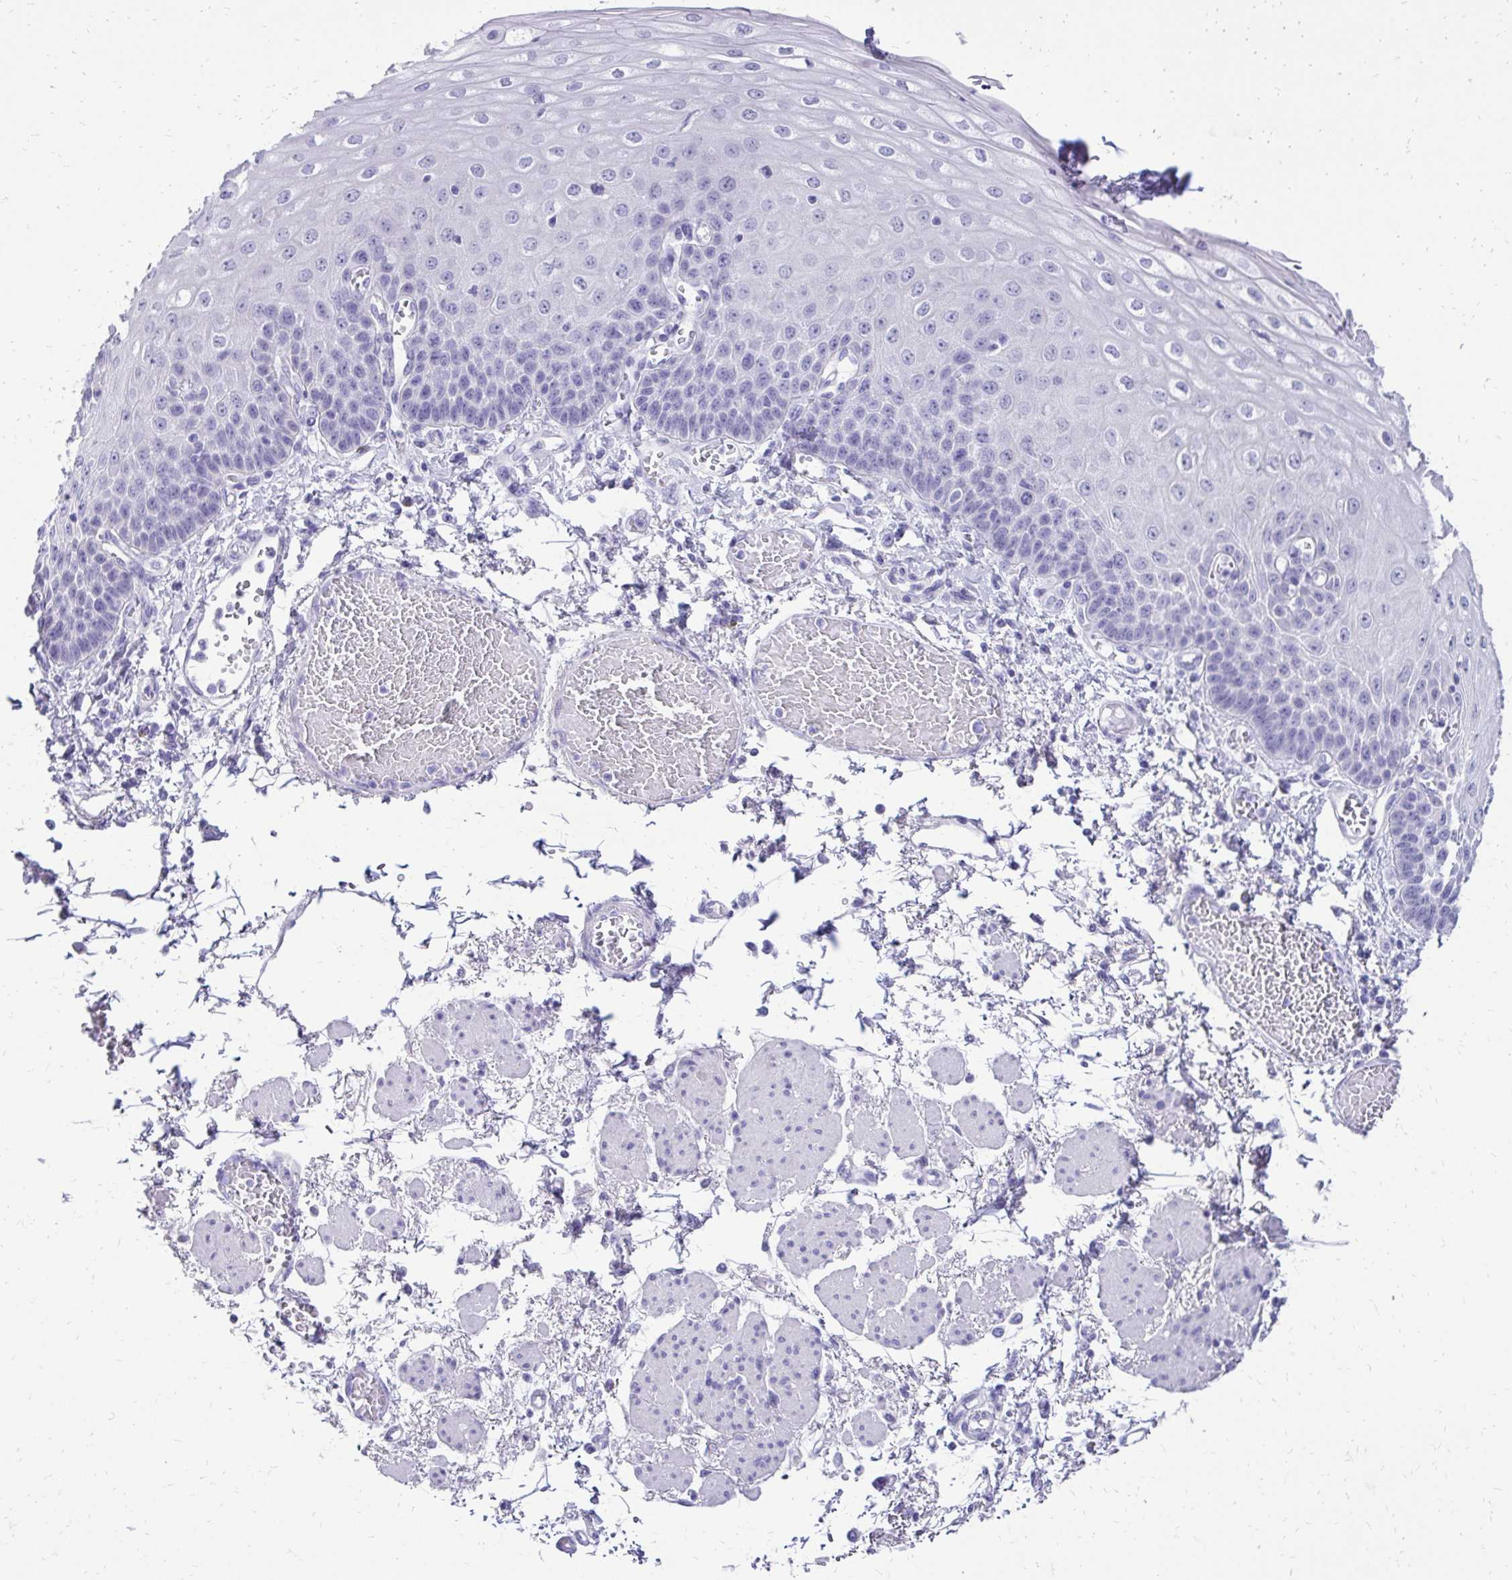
{"staining": {"intensity": "negative", "quantity": "none", "location": "none"}, "tissue": "esophagus", "cell_type": "Squamous epithelial cells", "image_type": "normal", "snomed": [{"axis": "morphology", "description": "Normal tissue, NOS"}, {"axis": "morphology", "description": "Adenocarcinoma, NOS"}, {"axis": "topography", "description": "Esophagus"}], "caption": "Immunohistochemistry of unremarkable human esophagus demonstrates no staining in squamous epithelial cells.", "gene": "SLC32A1", "patient": {"sex": "male", "age": 81}}